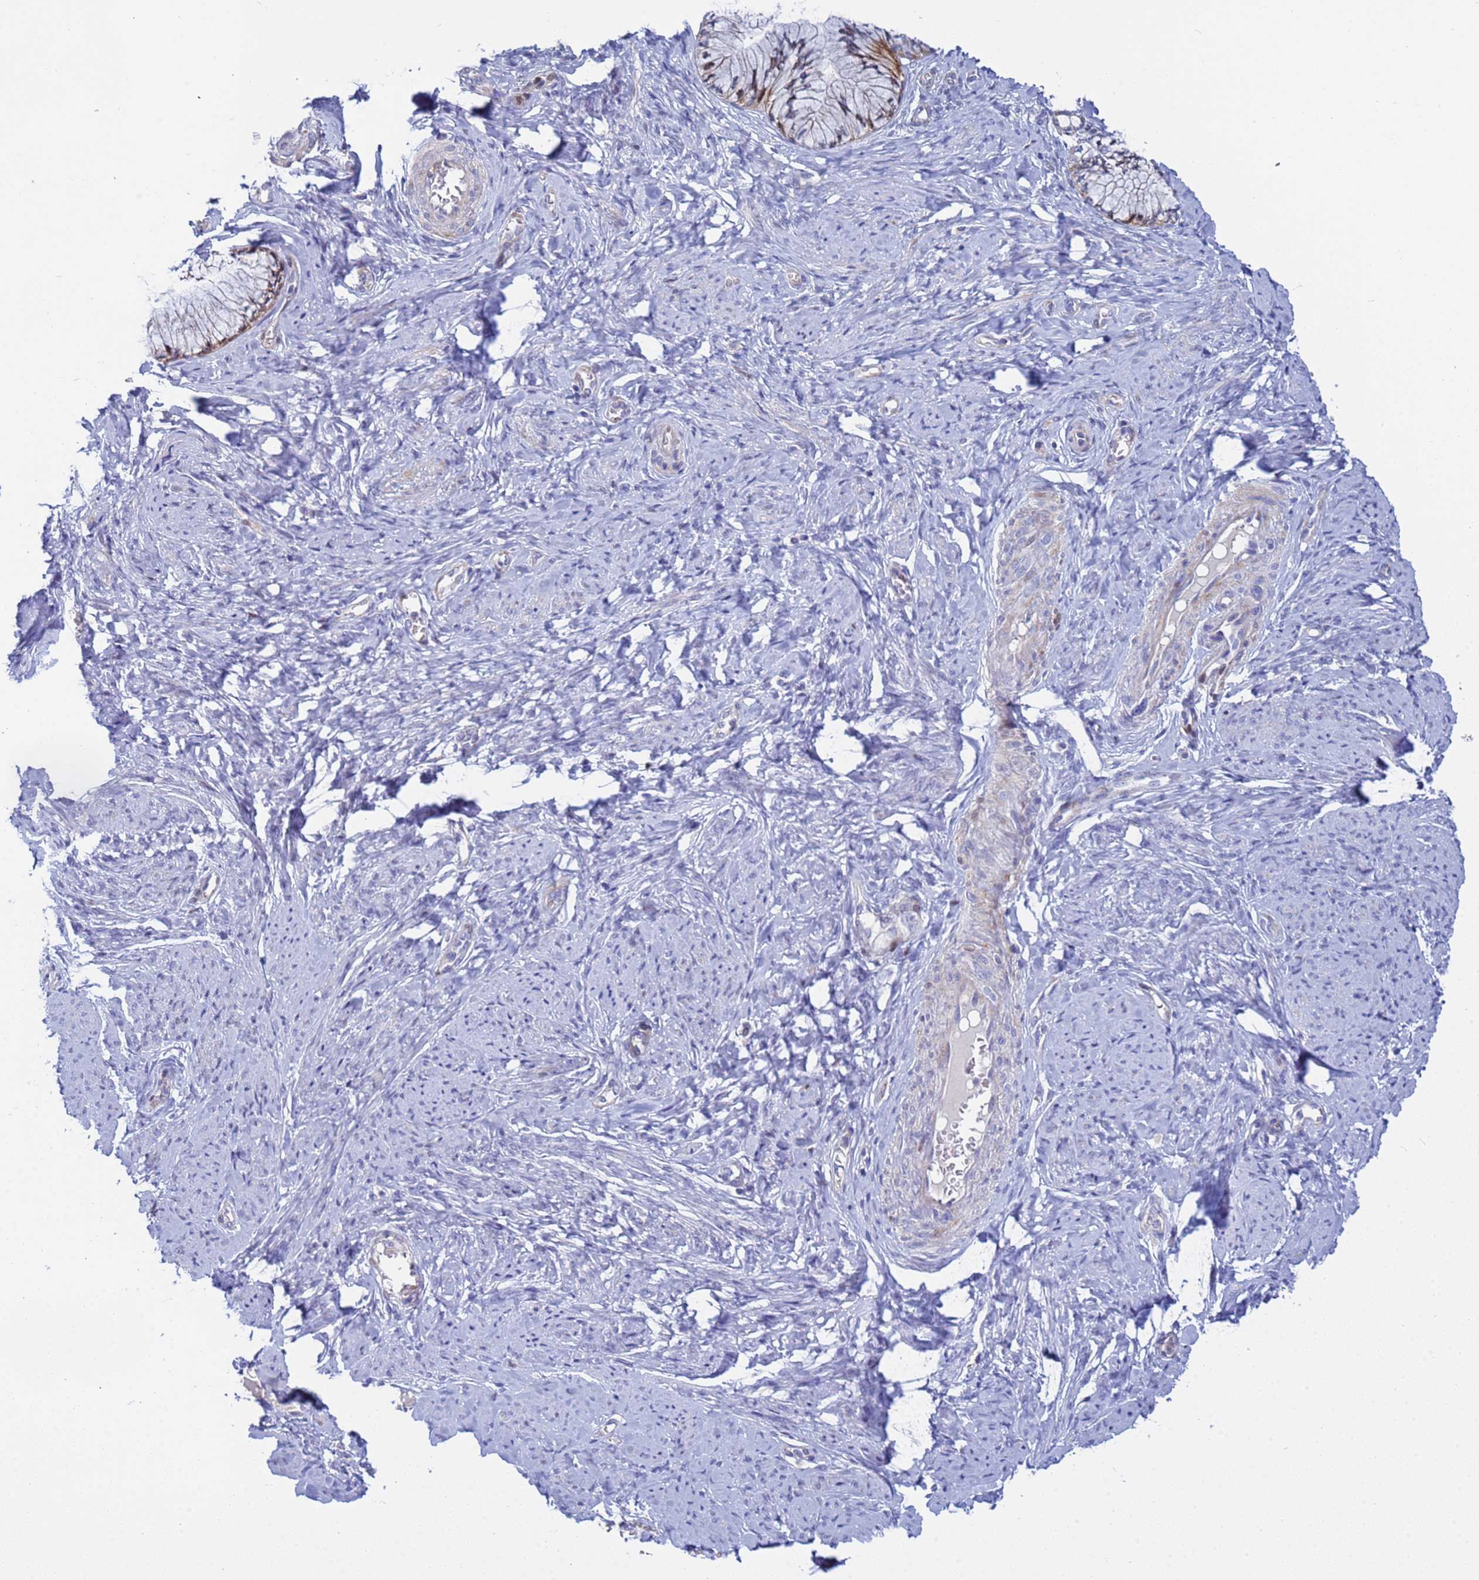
{"staining": {"intensity": "moderate", "quantity": "<25%", "location": "cytoplasmic/membranous"}, "tissue": "cervix", "cell_type": "Glandular cells", "image_type": "normal", "snomed": [{"axis": "morphology", "description": "Normal tissue, NOS"}, {"axis": "topography", "description": "Cervix"}], "caption": "This is a photomicrograph of immunohistochemistry (IHC) staining of normal cervix, which shows moderate staining in the cytoplasmic/membranous of glandular cells.", "gene": "PPP6R1", "patient": {"sex": "female", "age": 42}}